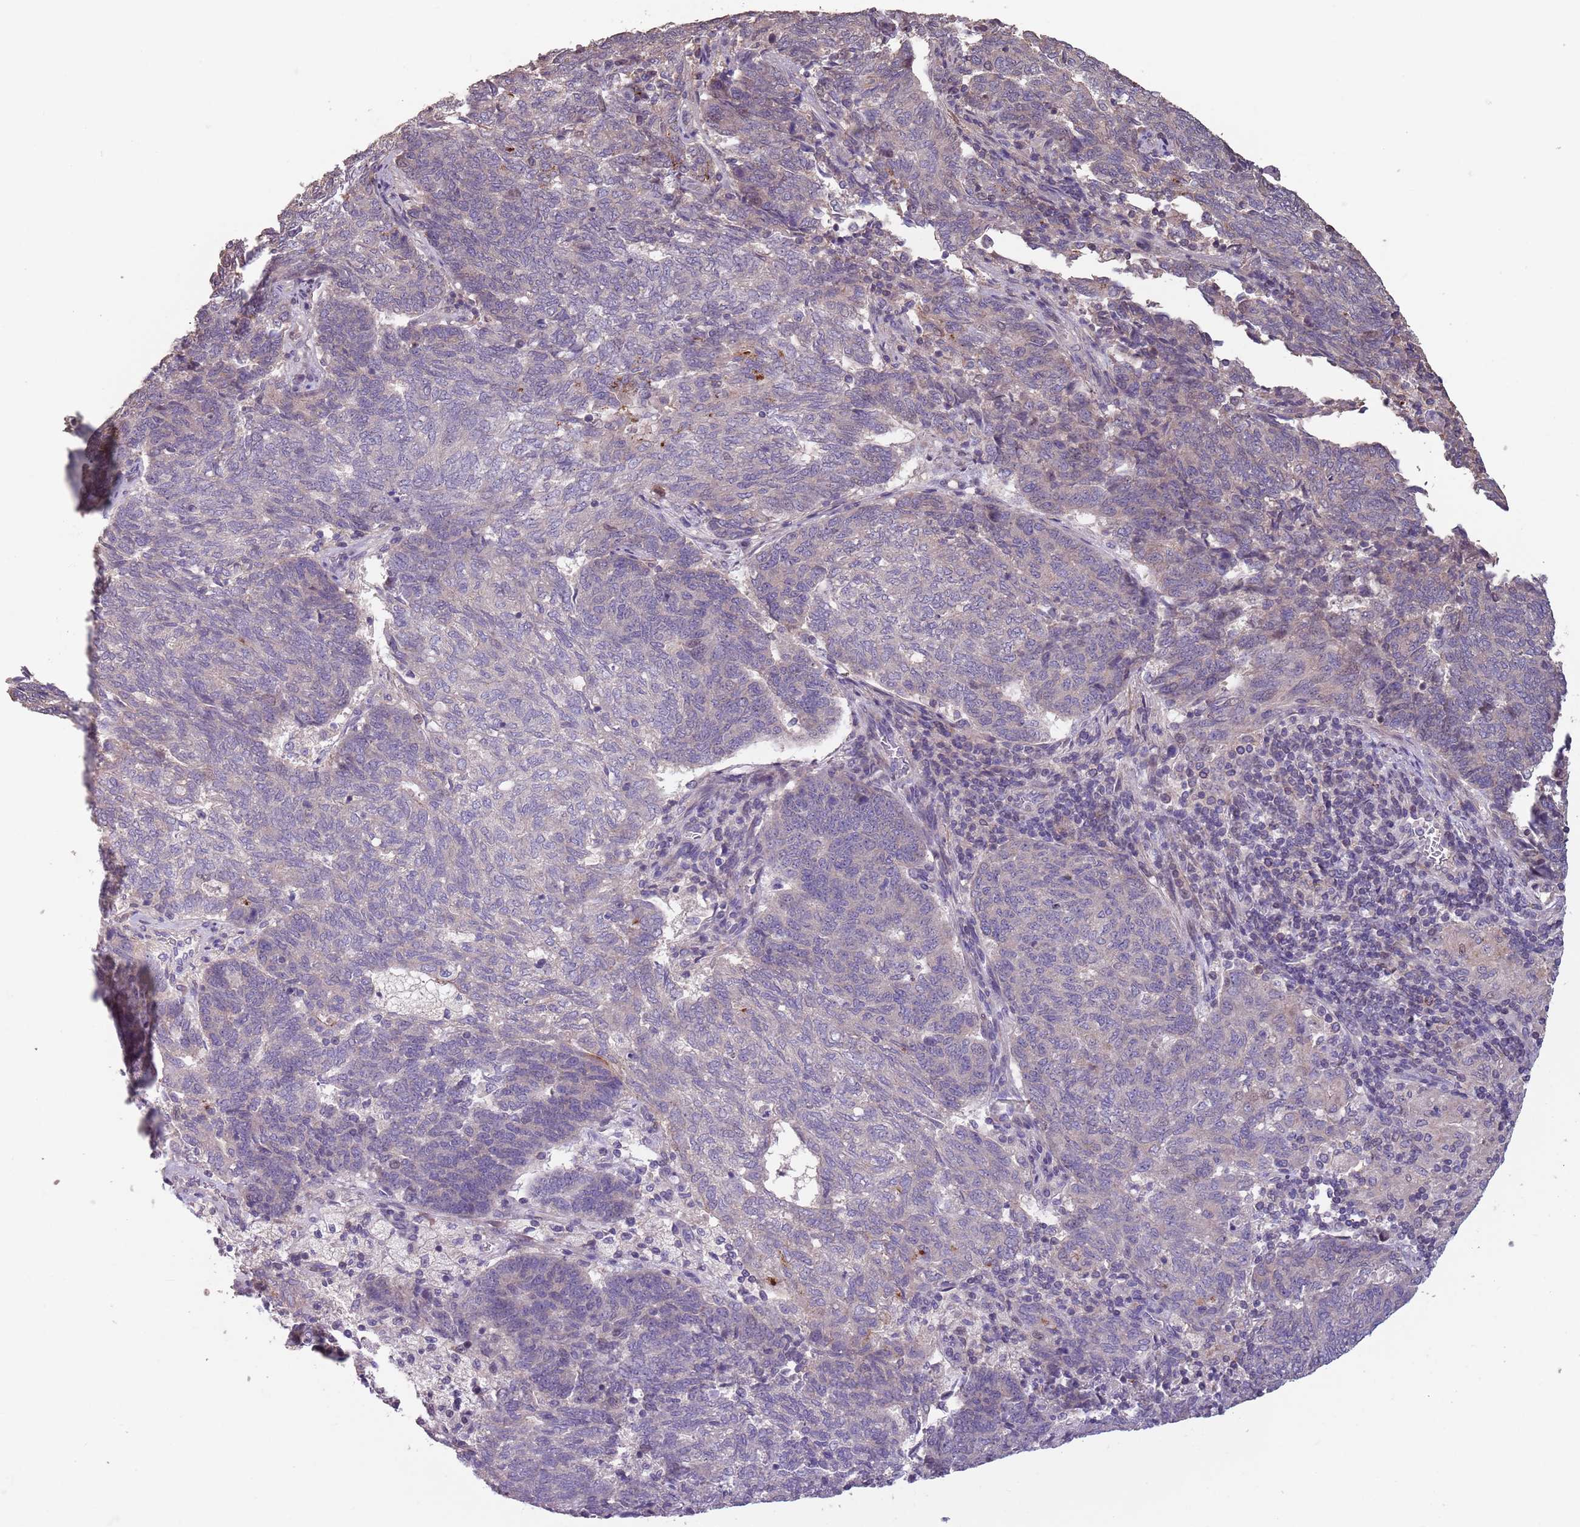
{"staining": {"intensity": "weak", "quantity": "<25%", "location": "cytoplasmic/membranous"}, "tissue": "endometrial cancer", "cell_type": "Tumor cells", "image_type": "cancer", "snomed": [{"axis": "morphology", "description": "Adenocarcinoma, NOS"}, {"axis": "topography", "description": "Endometrium"}], "caption": "Immunohistochemical staining of endometrial cancer exhibits no significant staining in tumor cells.", "gene": "MBD3L1", "patient": {"sex": "female", "age": 80}}